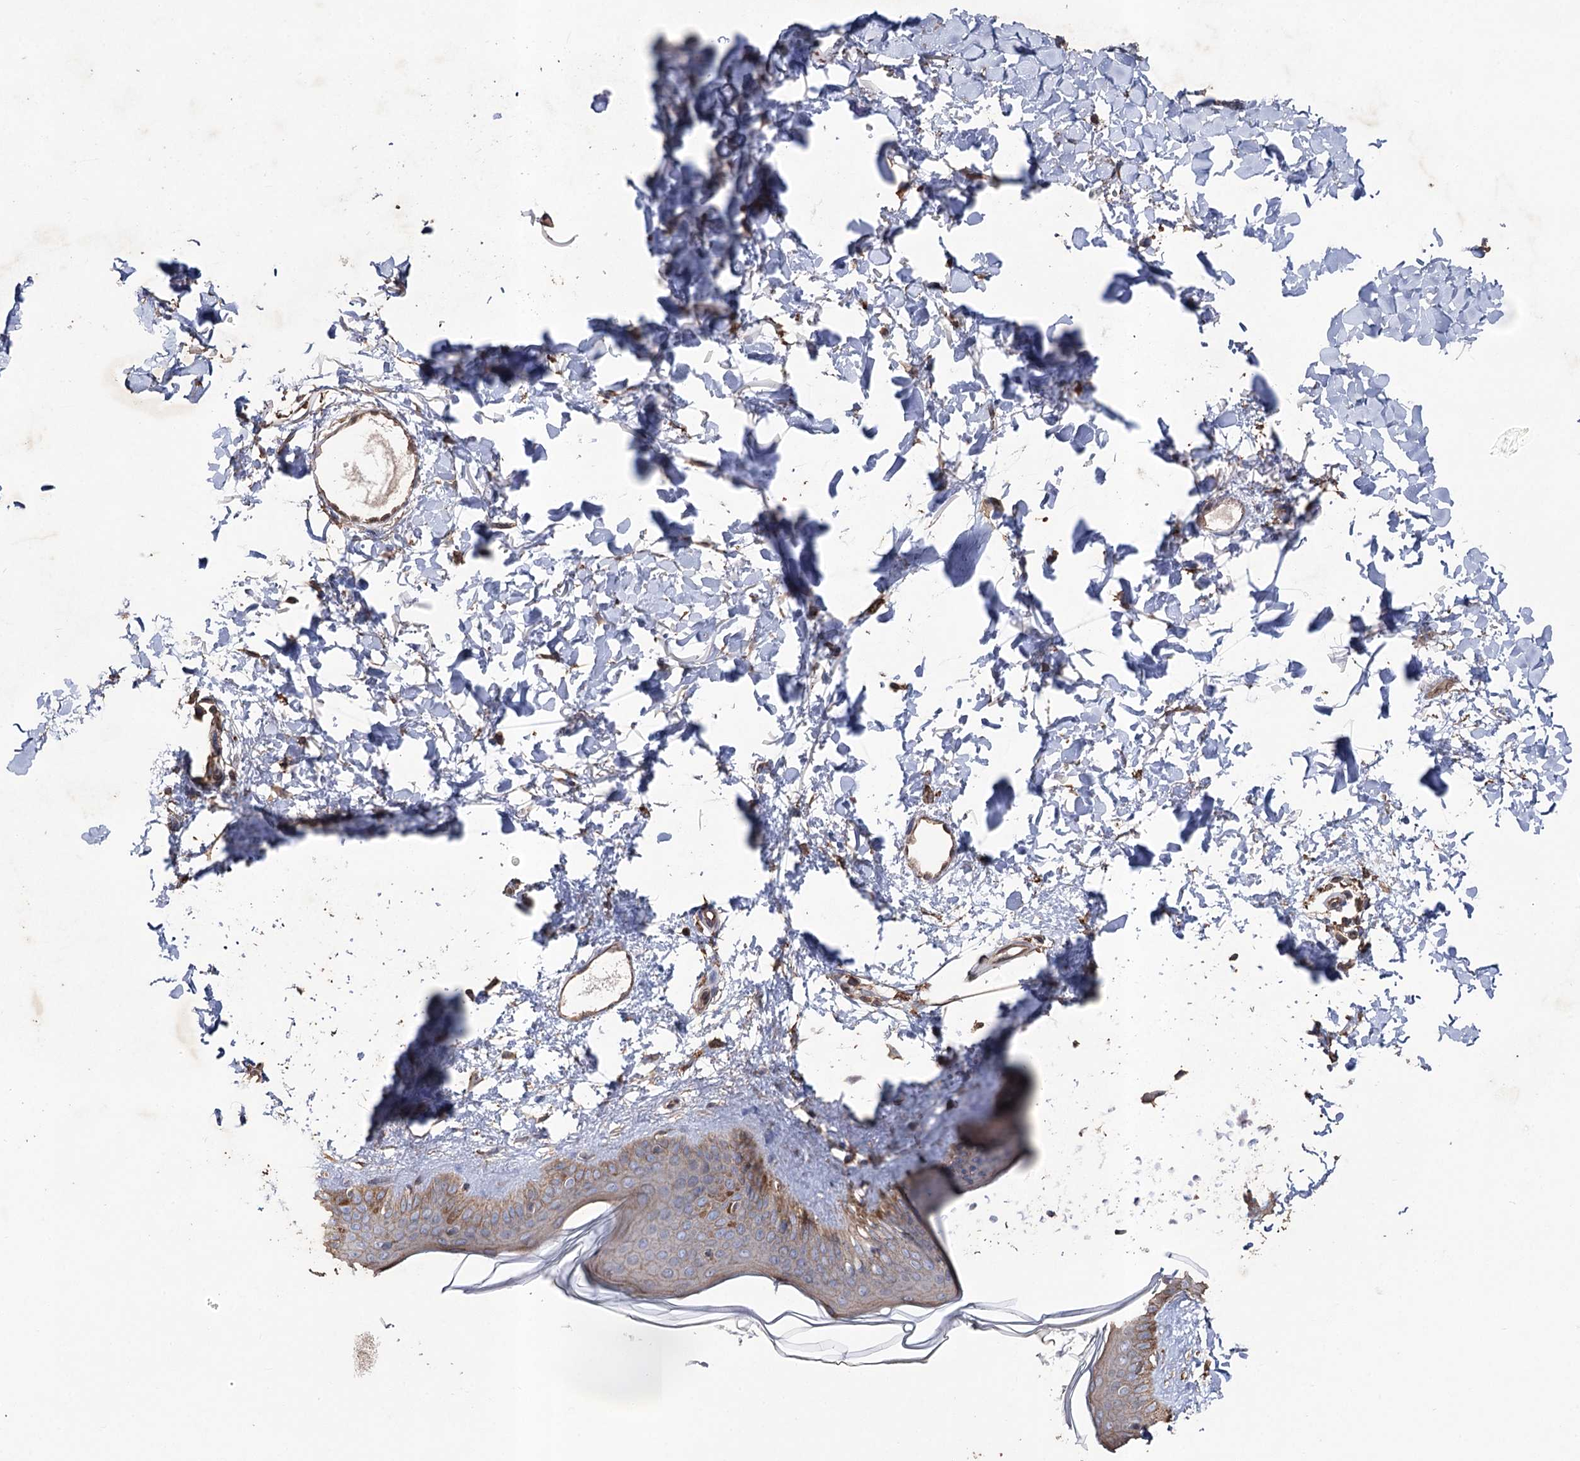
{"staining": {"intensity": "weak", "quantity": "25%-75%", "location": "cytoplasmic/membranous"}, "tissue": "skin", "cell_type": "Fibroblasts", "image_type": "normal", "snomed": [{"axis": "morphology", "description": "Normal tissue, NOS"}, {"axis": "topography", "description": "Skin"}], "caption": "A high-resolution micrograph shows IHC staining of normal skin, which demonstrates weak cytoplasmic/membranous staining in approximately 25%-75% of fibroblasts.", "gene": "FAM13B", "patient": {"sex": "female", "age": 58}}